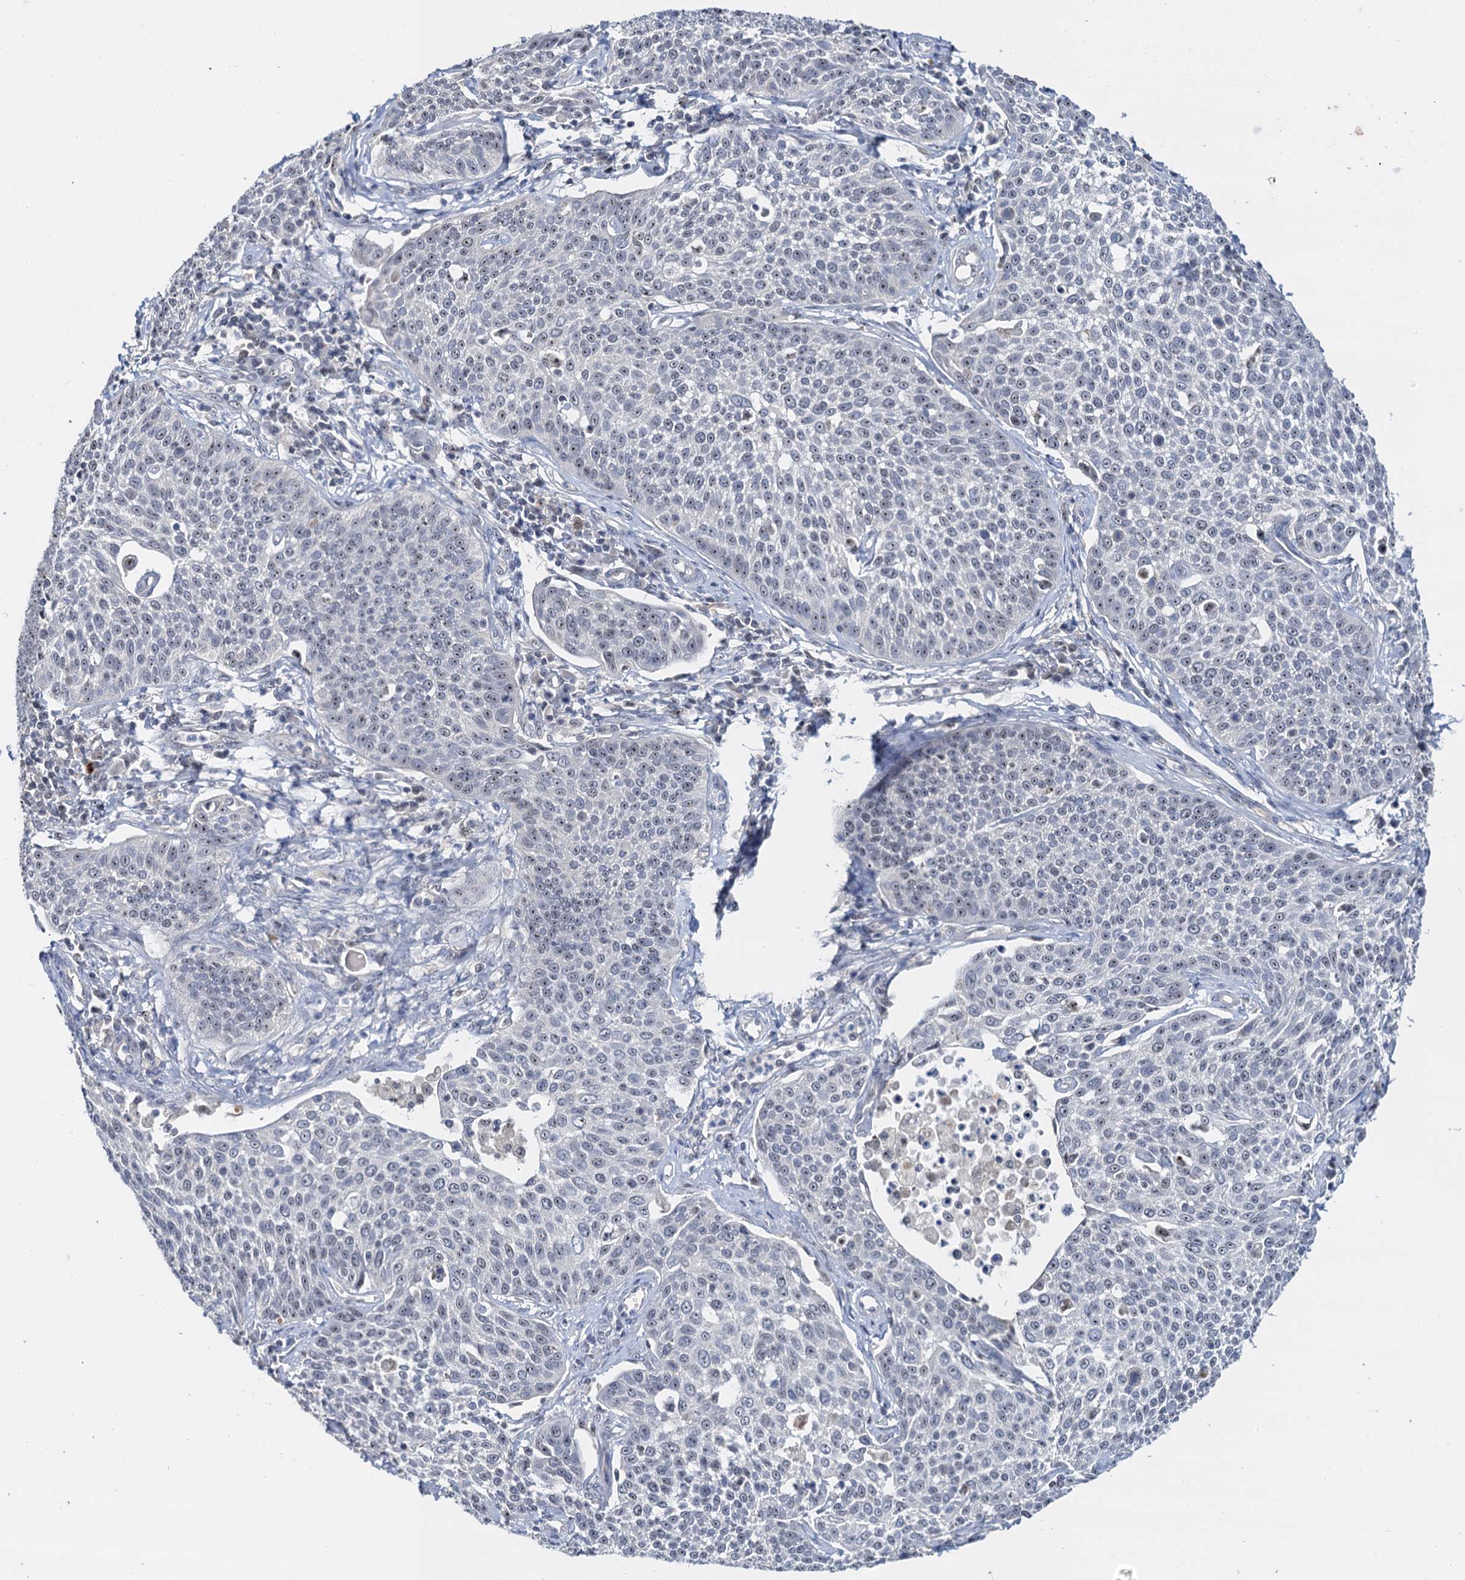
{"staining": {"intensity": "weak", "quantity": "25%-75%", "location": "nuclear"}, "tissue": "cervical cancer", "cell_type": "Tumor cells", "image_type": "cancer", "snomed": [{"axis": "morphology", "description": "Squamous cell carcinoma, NOS"}, {"axis": "topography", "description": "Cervix"}], "caption": "Tumor cells reveal low levels of weak nuclear positivity in about 25%-75% of cells in human cervical squamous cell carcinoma.", "gene": "NOP2", "patient": {"sex": "female", "age": 34}}